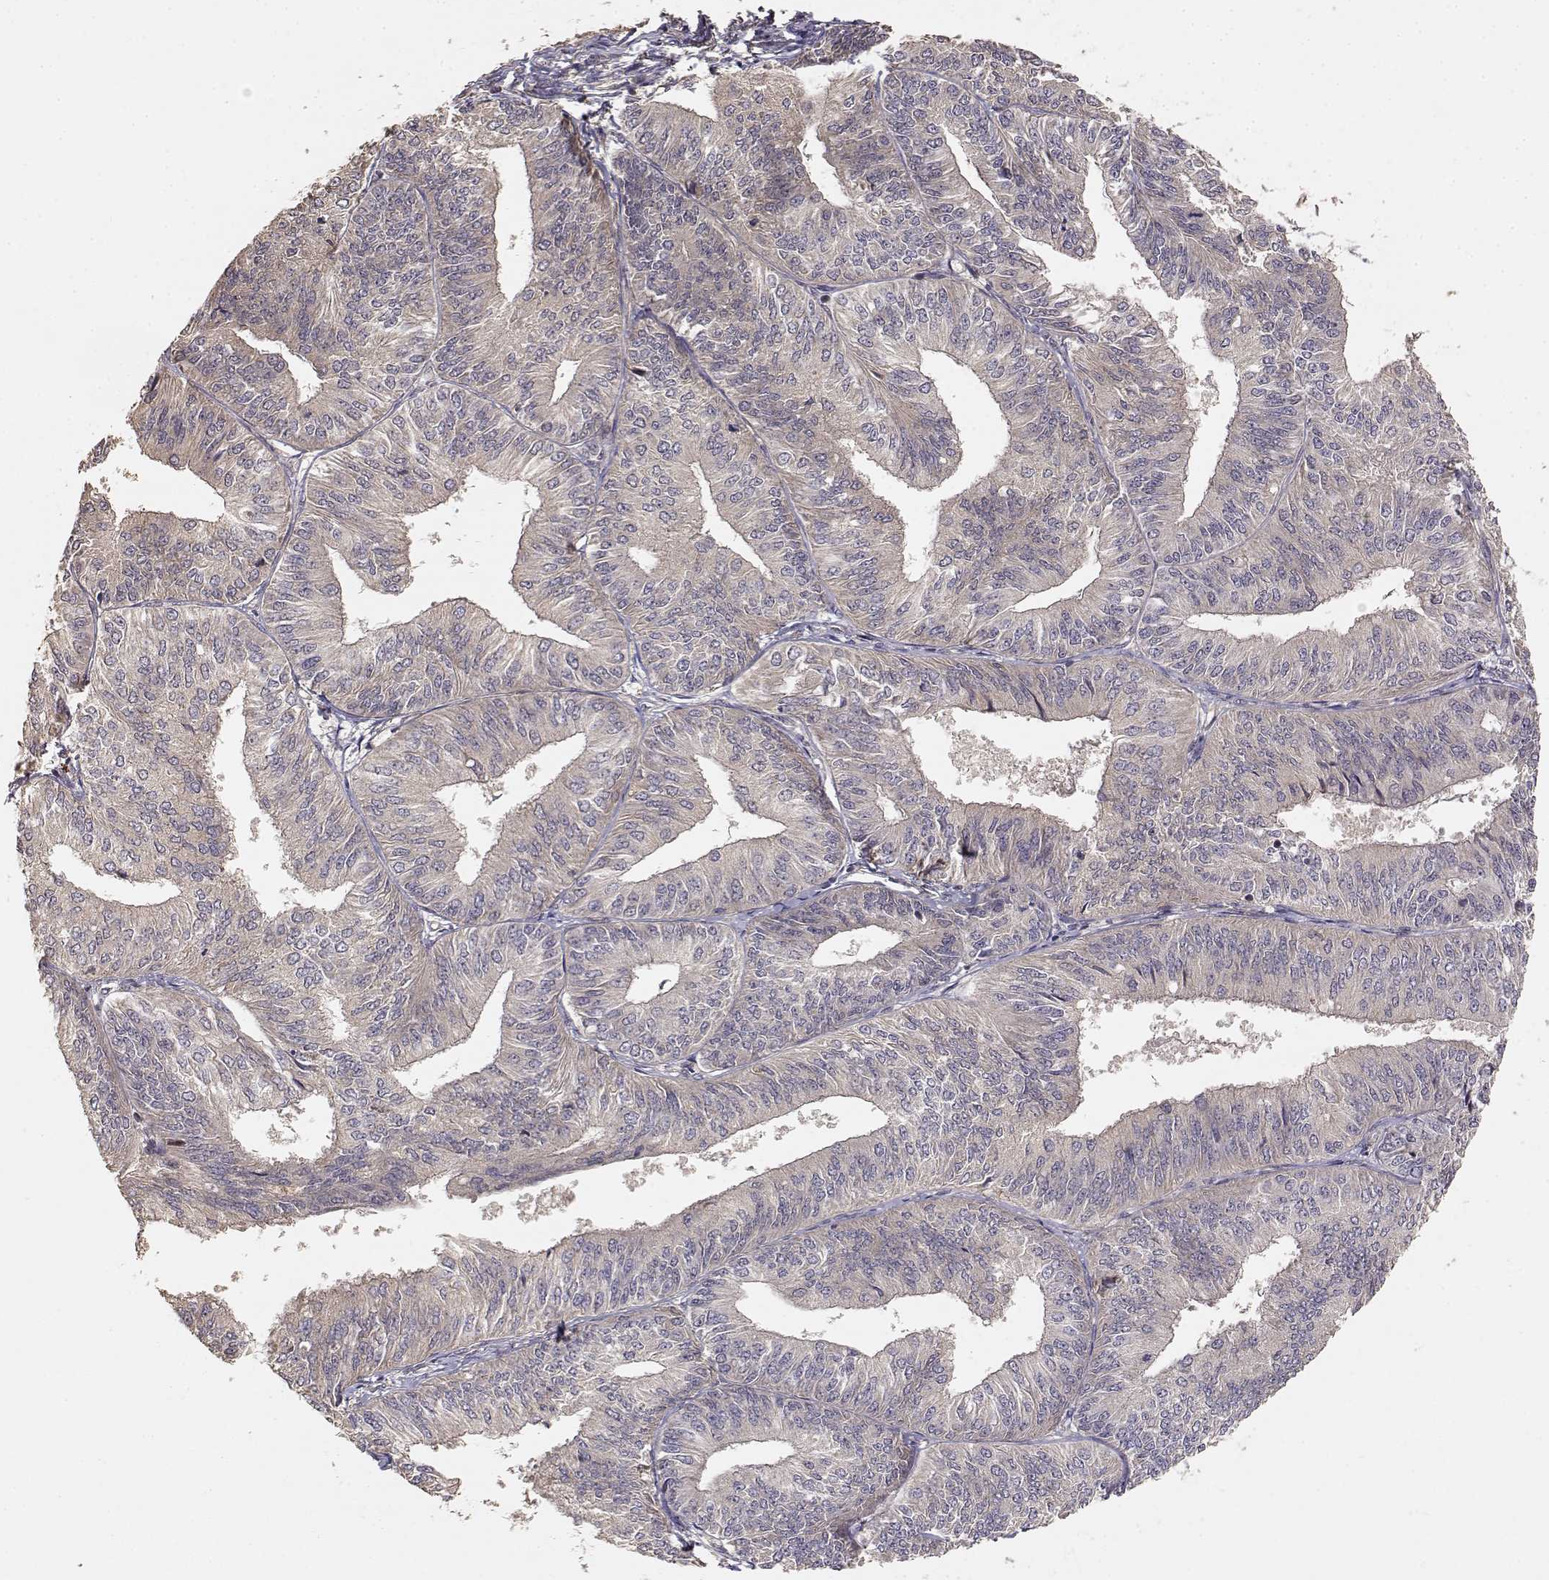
{"staining": {"intensity": "weak", "quantity": ">75%", "location": "cytoplasmic/membranous"}, "tissue": "endometrial cancer", "cell_type": "Tumor cells", "image_type": "cancer", "snomed": [{"axis": "morphology", "description": "Adenocarcinoma, NOS"}, {"axis": "topography", "description": "Endometrium"}], "caption": "There is low levels of weak cytoplasmic/membranous staining in tumor cells of endometrial cancer (adenocarcinoma), as demonstrated by immunohistochemical staining (brown color).", "gene": "PICK1", "patient": {"sex": "female", "age": 58}}